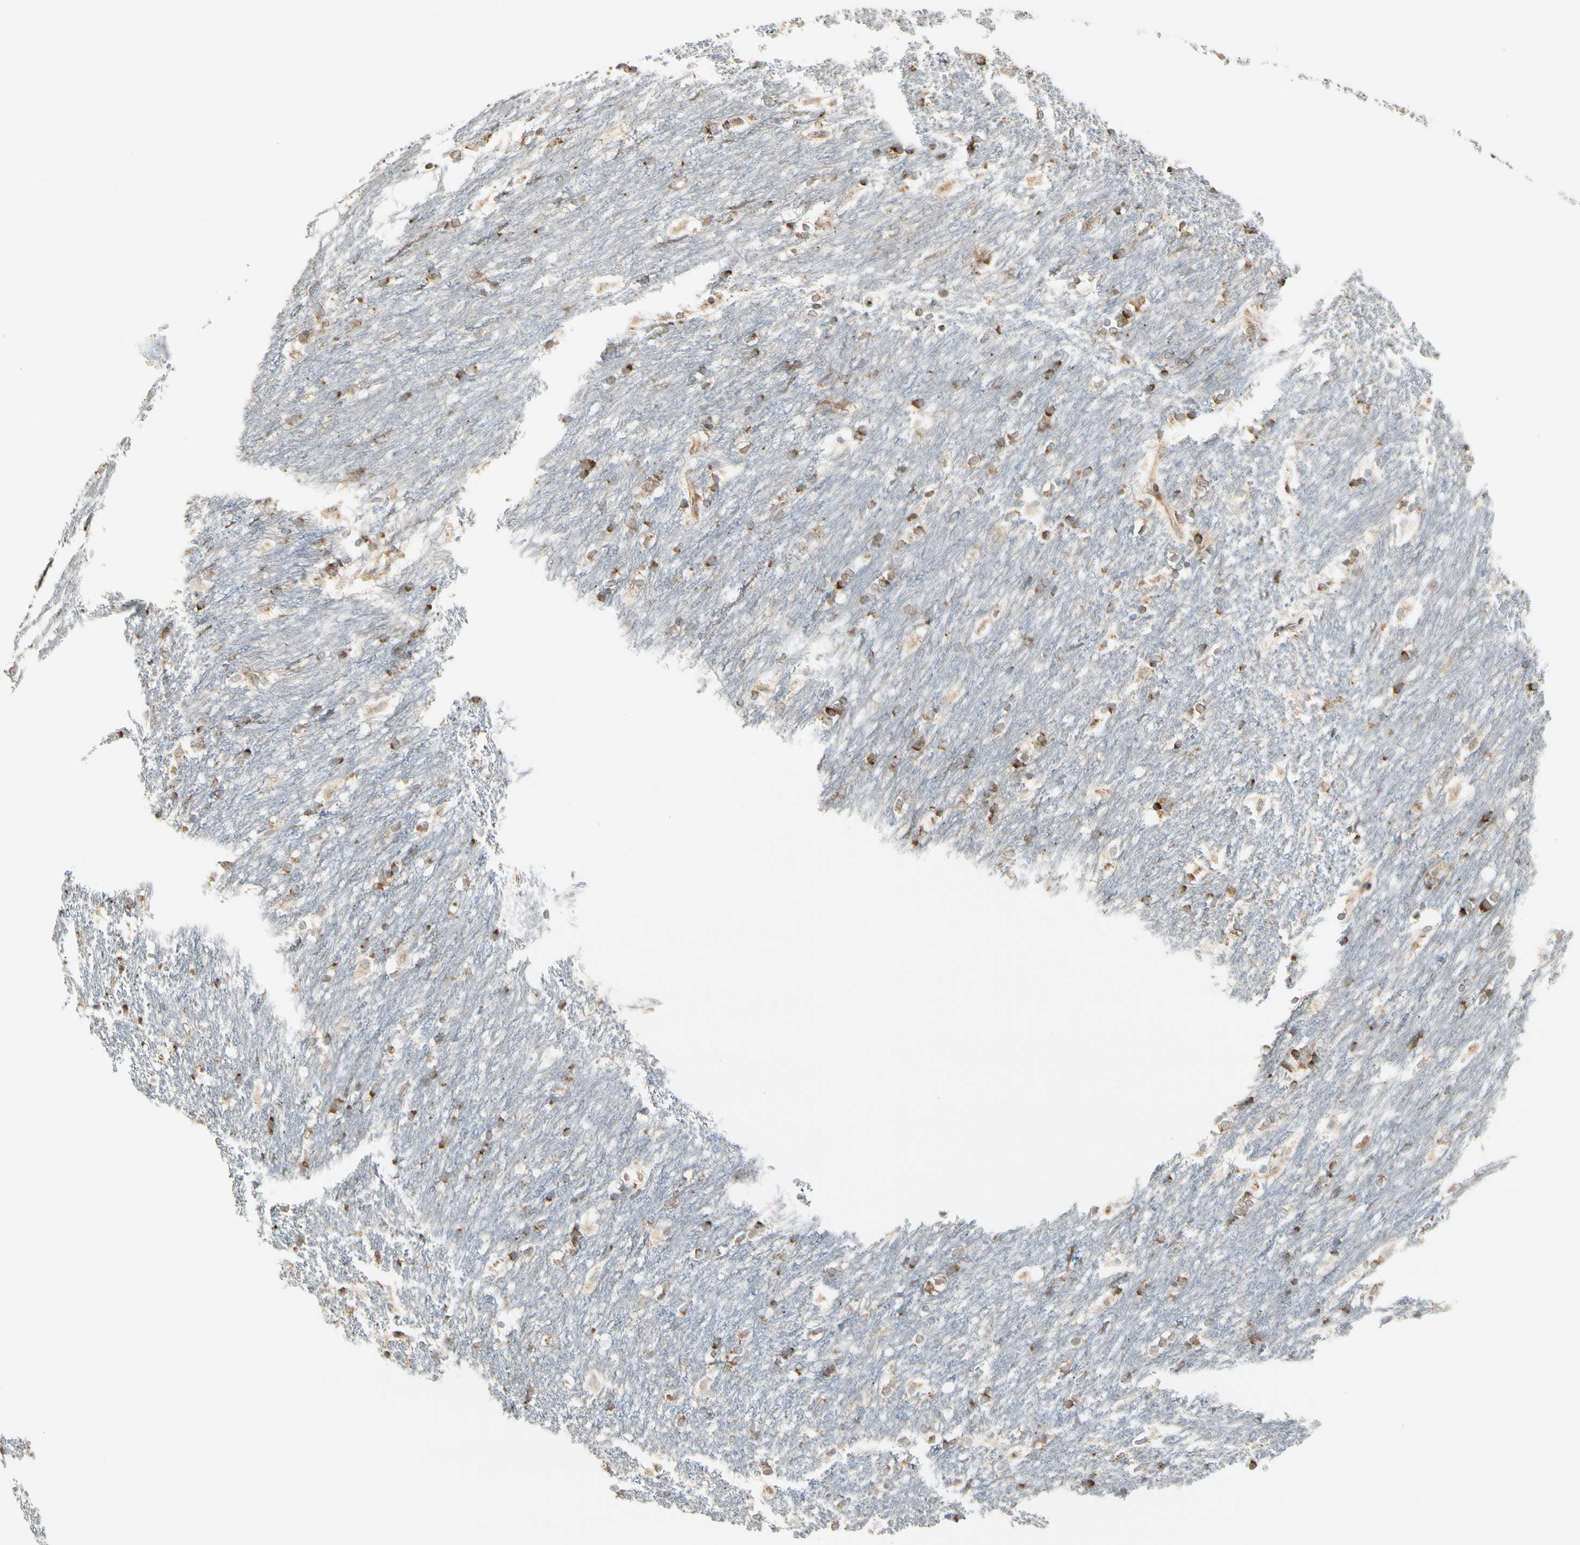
{"staining": {"intensity": "strong", "quantity": "25%-75%", "location": "cytoplasmic/membranous,nuclear"}, "tissue": "caudate", "cell_type": "Glial cells", "image_type": "normal", "snomed": [{"axis": "morphology", "description": "Normal tissue, NOS"}, {"axis": "topography", "description": "Lateral ventricle wall"}], "caption": "DAB (3,3'-diaminobenzidine) immunohistochemical staining of unremarkable caudate demonstrates strong cytoplasmic/membranous,nuclear protein positivity in approximately 25%-75% of glial cells. (DAB (3,3'-diaminobenzidine) IHC with brightfield microscopy, high magnification).", "gene": "HSP90B1", "patient": {"sex": "female", "age": 19}}